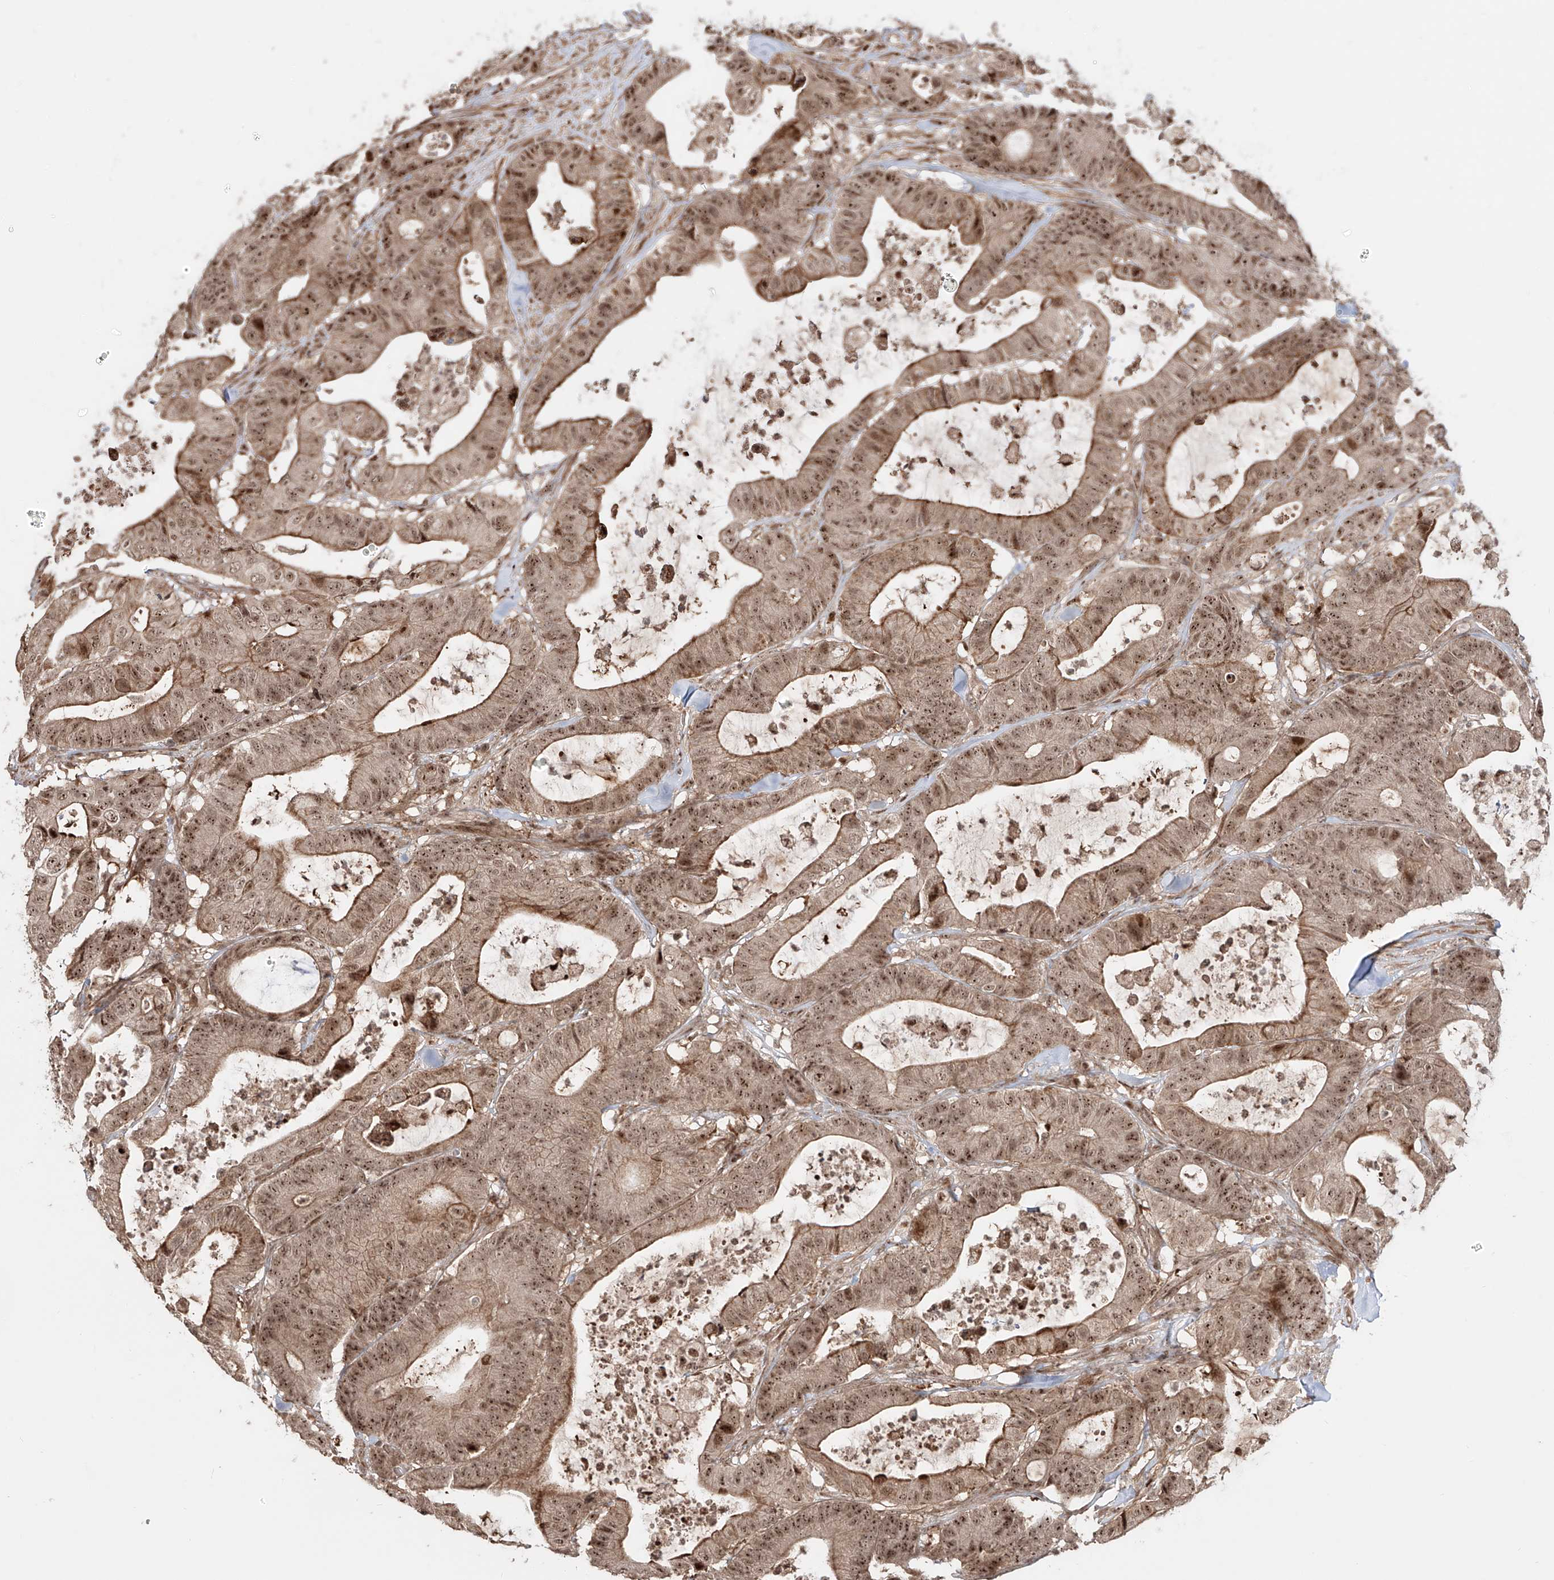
{"staining": {"intensity": "moderate", "quantity": ">75%", "location": "cytoplasmic/membranous,nuclear"}, "tissue": "colorectal cancer", "cell_type": "Tumor cells", "image_type": "cancer", "snomed": [{"axis": "morphology", "description": "Adenocarcinoma, NOS"}, {"axis": "topography", "description": "Colon"}], "caption": "Protein analysis of colorectal adenocarcinoma tissue demonstrates moderate cytoplasmic/membranous and nuclear expression in approximately >75% of tumor cells.", "gene": "ZNF710", "patient": {"sex": "female", "age": 84}}